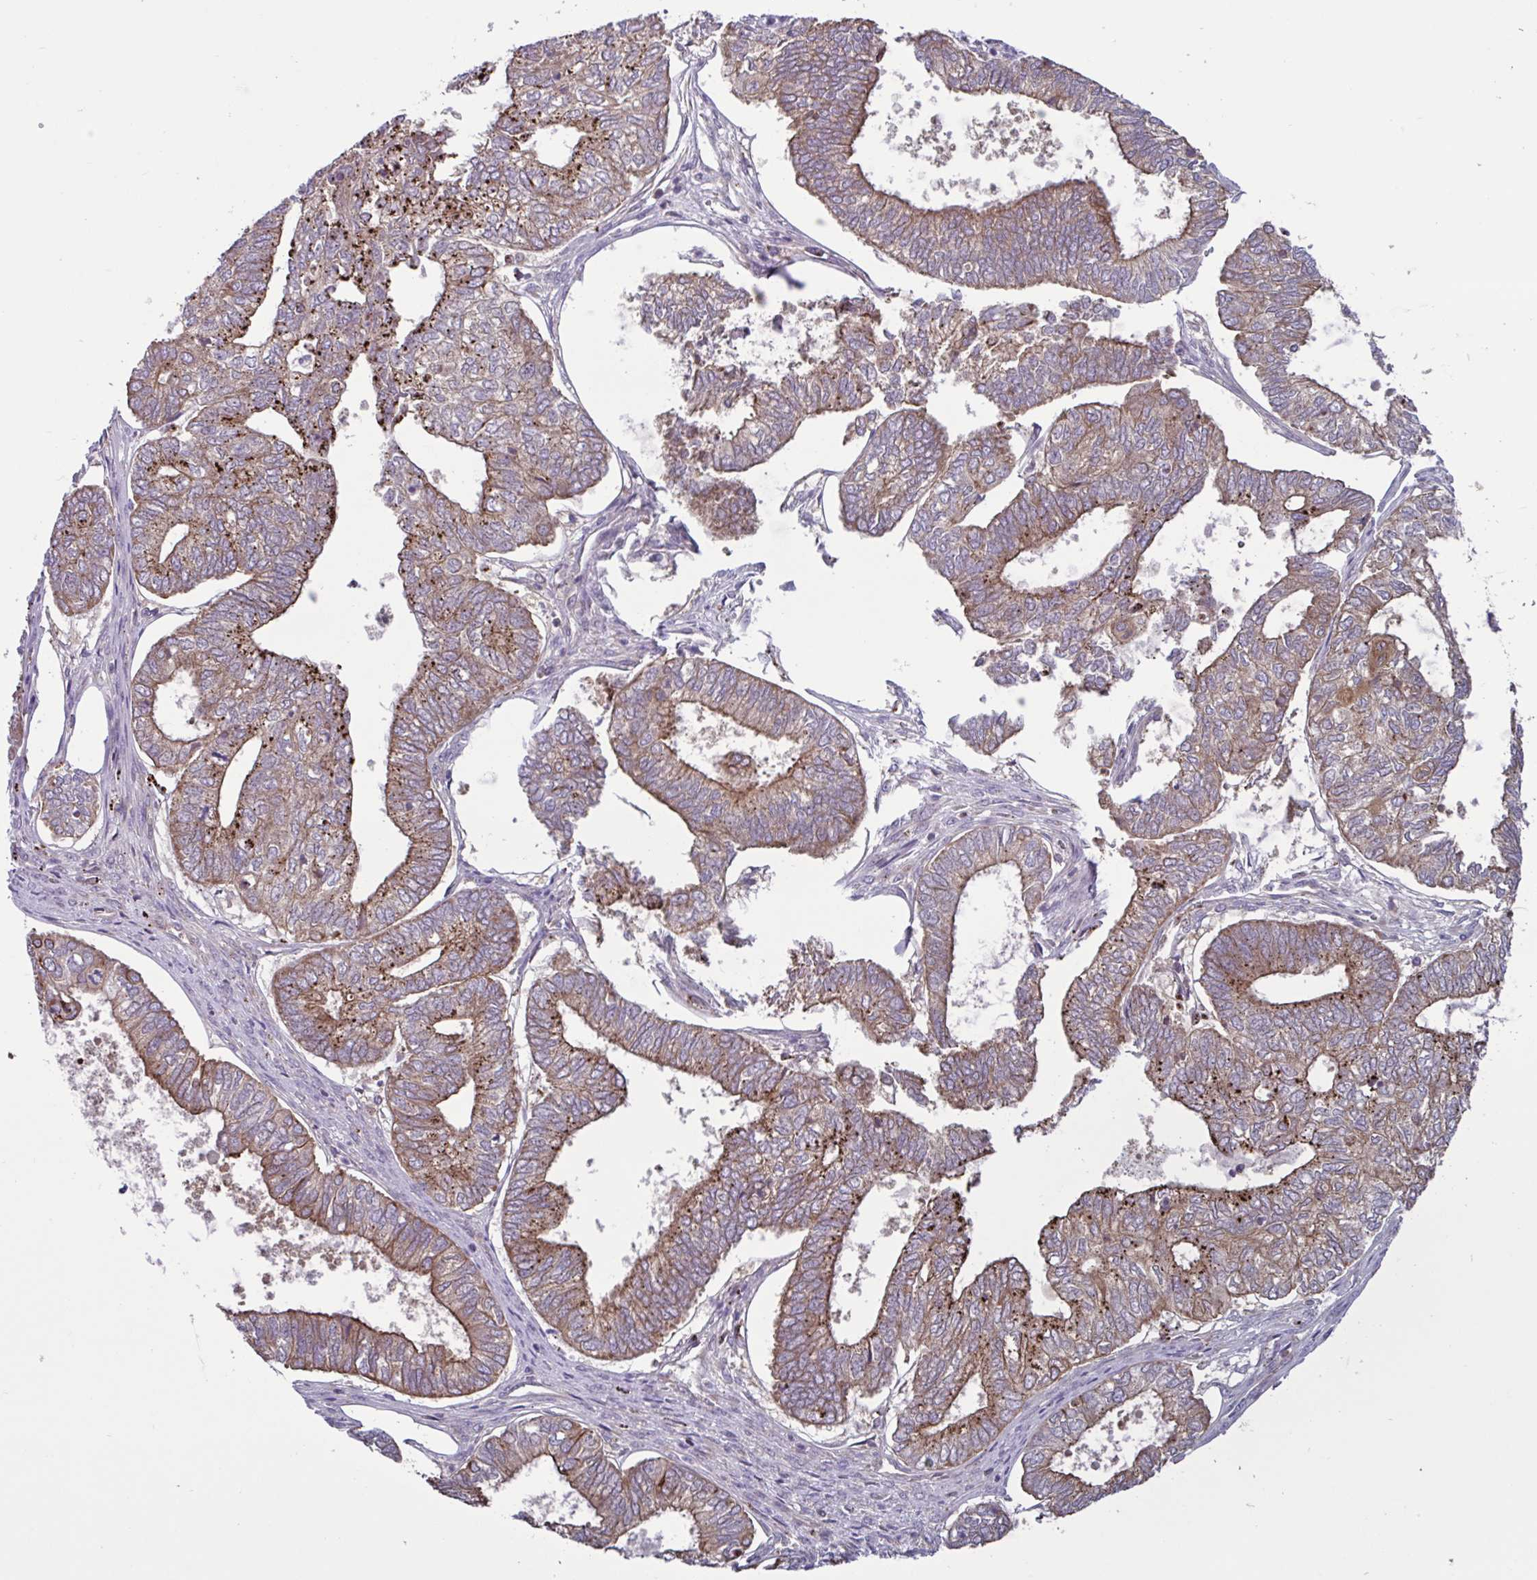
{"staining": {"intensity": "moderate", "quantity": ">75%", "location": "cytoplasmic/membranous"}, "tissue": "ovarian cancer", "cell_type": "Tumor cells", "image_type": "cancer", "snomed": [{"axis": "morphology", "description": "Carcinoma, endometroid"}, {"axis": "topography", "description": "Ovary"}], "caption": "A medium amount of moderate cytoplasmic/membranous positivity is seen in approximately >75% of tumor cells in endometroid carcinoma (ovarian) tissue. The staining was performed using DAB (3,3'-diaminobenzidine), with brown indicating positive protein expression. Nuclei are stained blue with hematoxylin.", "gene": "GLTP", "patient": {"sex": "female", "age": 64}}